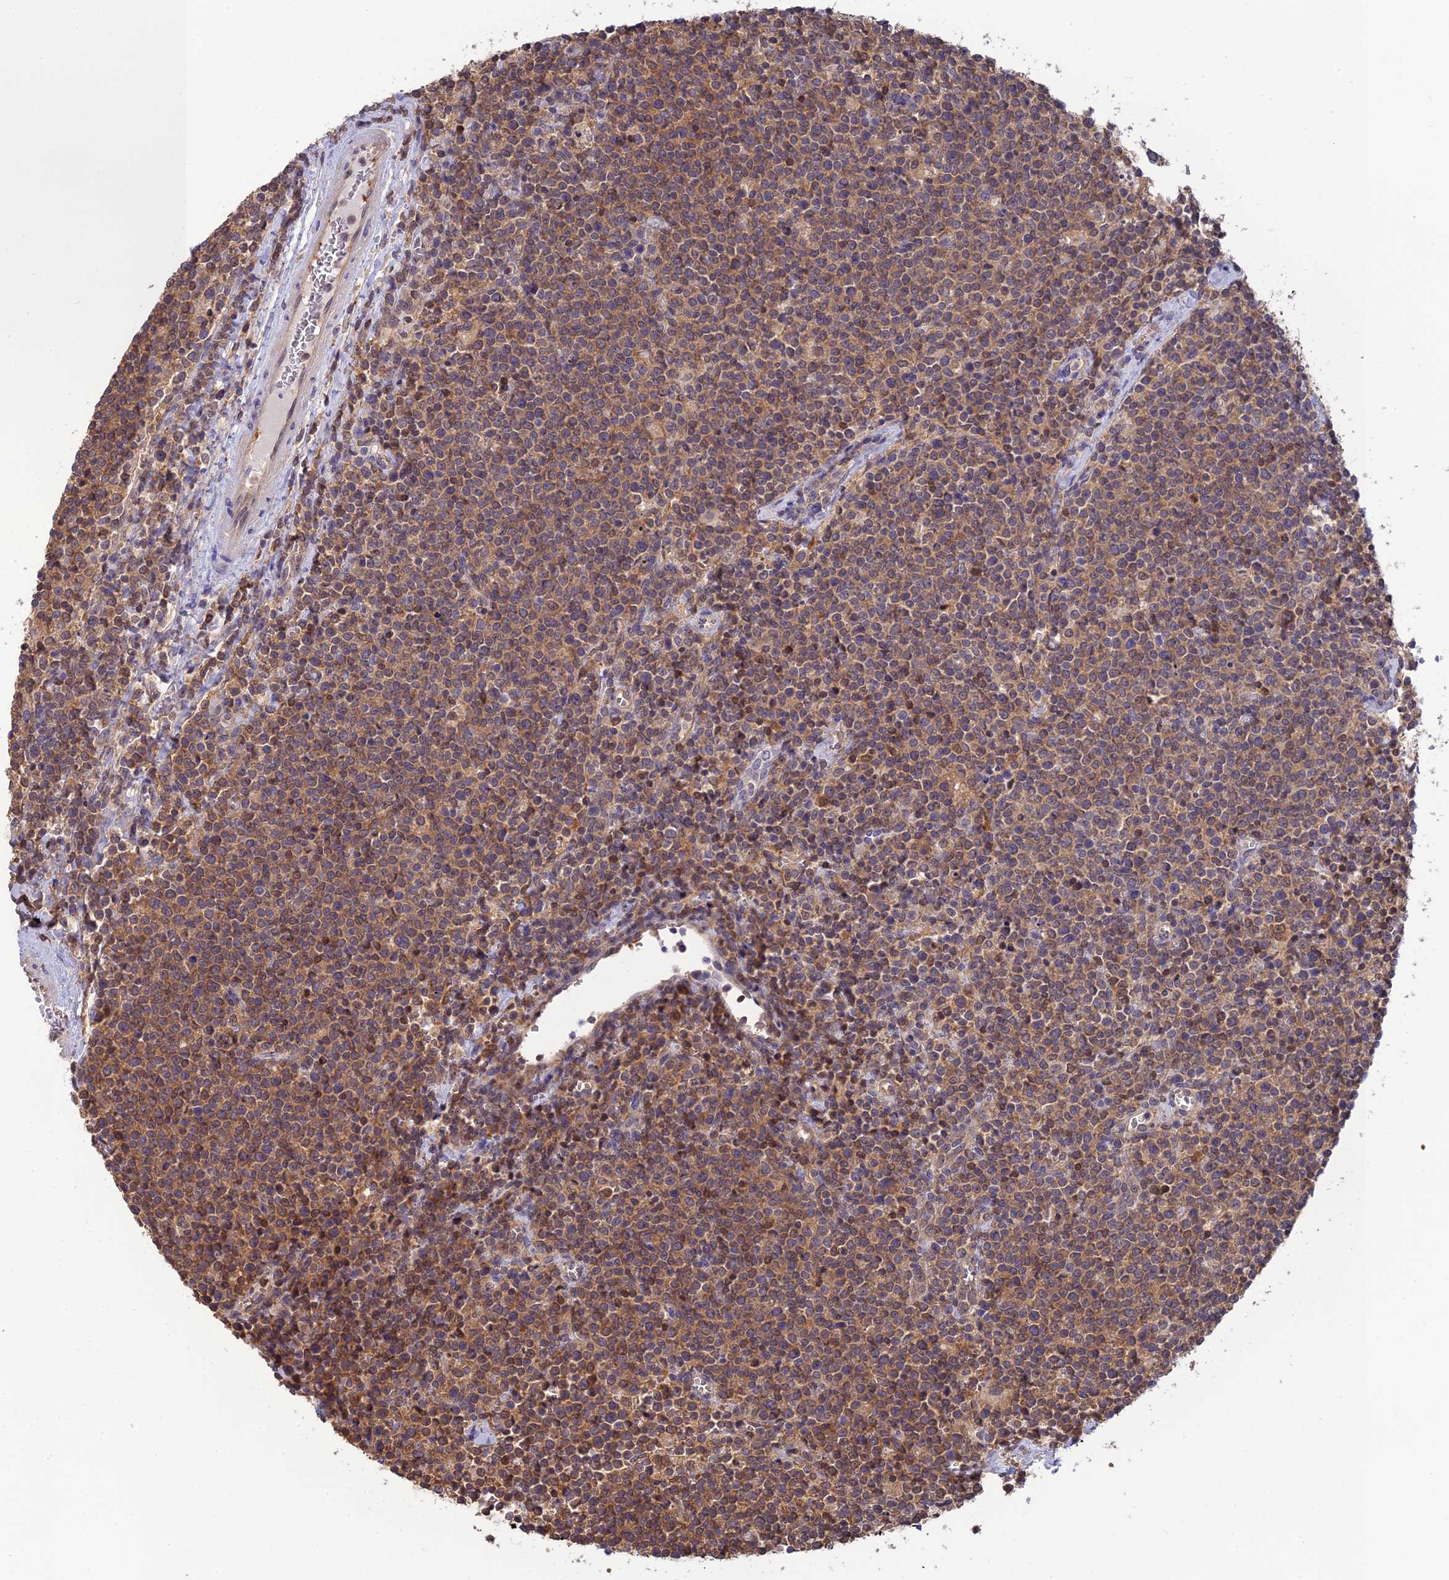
{"staining": {"intensity": "moderate", "quantity": ">75%", "location": "cytoplasmic/membranous"}, "tissue": "lymphoma", "cell_type": "Tumor cells", "image_type": "cancer", "snomed": [{"axis": "morphology", "description": "Malignant lymphoma, non-Hodgkin's type, High grade"}, {"axis": "topography", "description": "Lymph node"}], "caption": "Immunohistochemical staining of human malignant lymphoma, non-Hodgkin's type (high-grade) demonstrates moderate cytoplasmic/membranous protein positivity in about >75% of tumor cells. The staining was performed using DAB (3,3'-diaminobenzidine), with brown indicating positive protein expression. Nuclei are stained blue with hematoxylin.", "gene": "HINT1", "patient": {"sex": "male", "age": 61}}